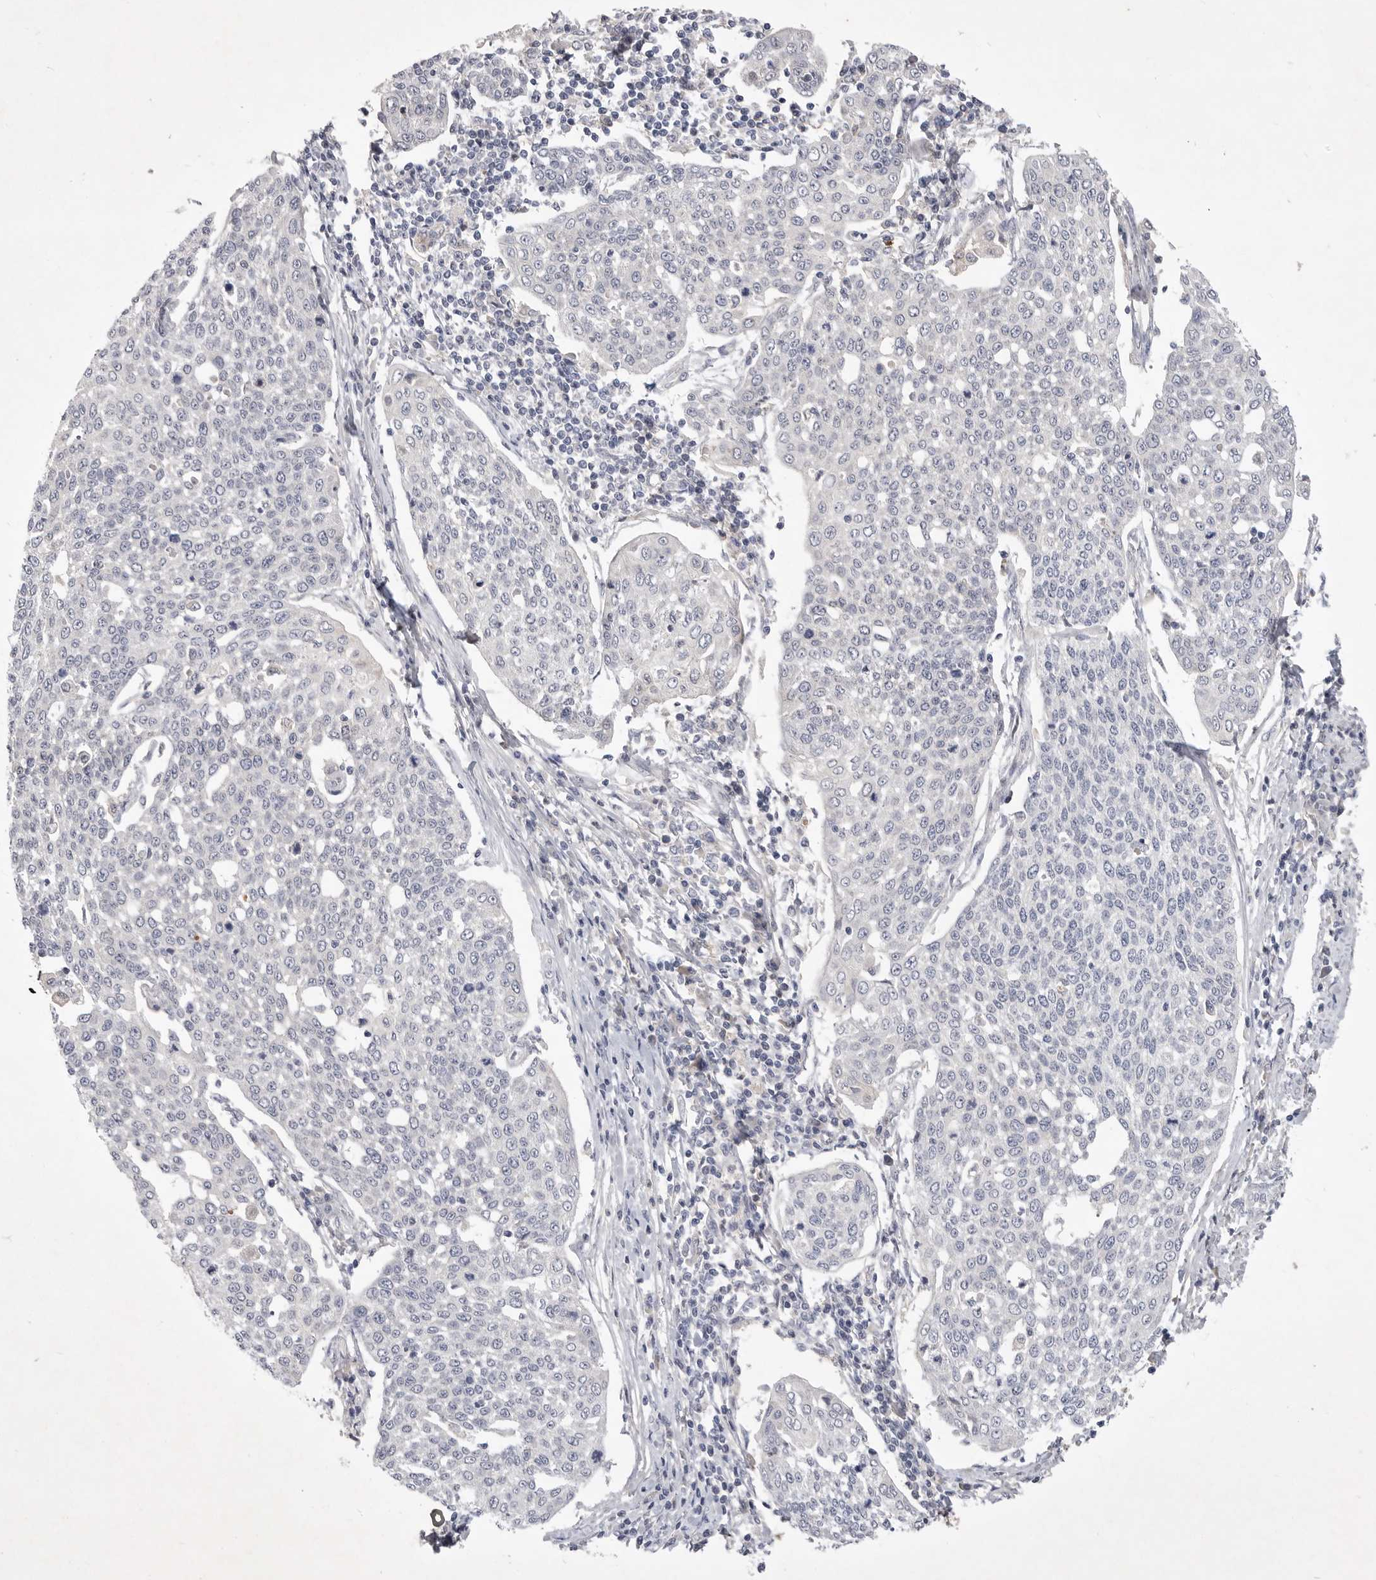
{"staining": {"intensity": "negative", "quantity": "none", "location": "none"}, "tissue": "cervical cancer", "cell_type": "Tumor cells", "image_type": "cancer", "snomed": [{"axis": "morphology", "description": "Squamous cell carcinoma, NOS"}, {"axis": "topography", "description": "Cervix"}], "caption": "This is an immunohistochemistry image of human cervical squamous cell carcinoma. There is no positivity in tumor cells.", "gene": "ITGAD", "patient": {"sex": "female", "age": 34}}